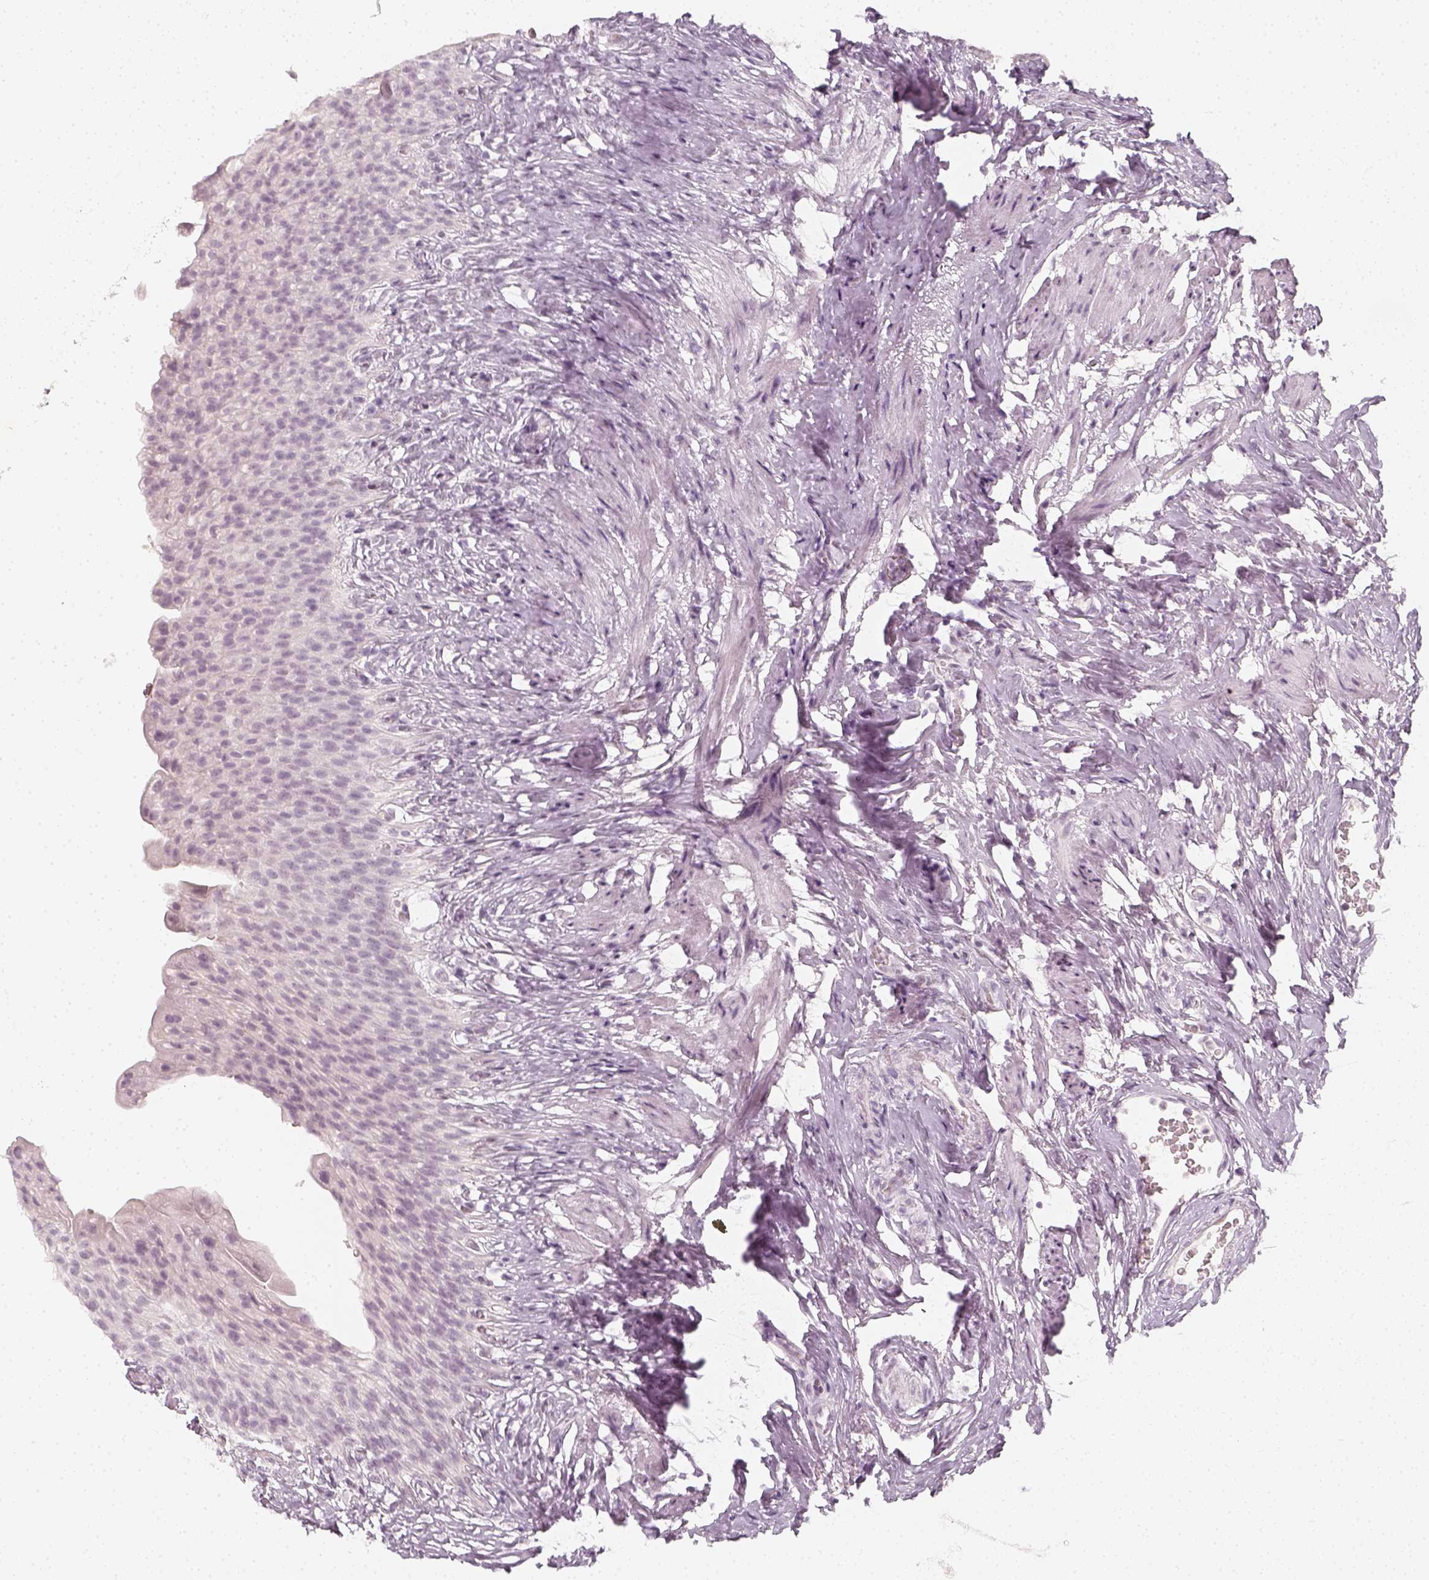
{"staining": {"intensity": "negative", "quantity": "none", "location": "none"}, "tissue": "urinary bladder", "cell_type": "Urothelial cells", "image_type": "normal", "snomed": [{"axis": "morphology", "description": "Normal tissue, NOS"}, {"axis": "topography", "description": "Urinary bladder"}, {"axis": "topography", "description": "Prostate"}], "caption": "This image is of unremarkable urinary bladder stained with IHC to label a protein in brown with the nuclei are counter-stained blue. There is no positivity in urothelial cells. (Brightfield microscopy of DAB (3,3'-diaminobenzidine) immunohistochemistry at high magnification).", "gene": "KRTAP2", "patient": {"sex": "male", "age": 76}}